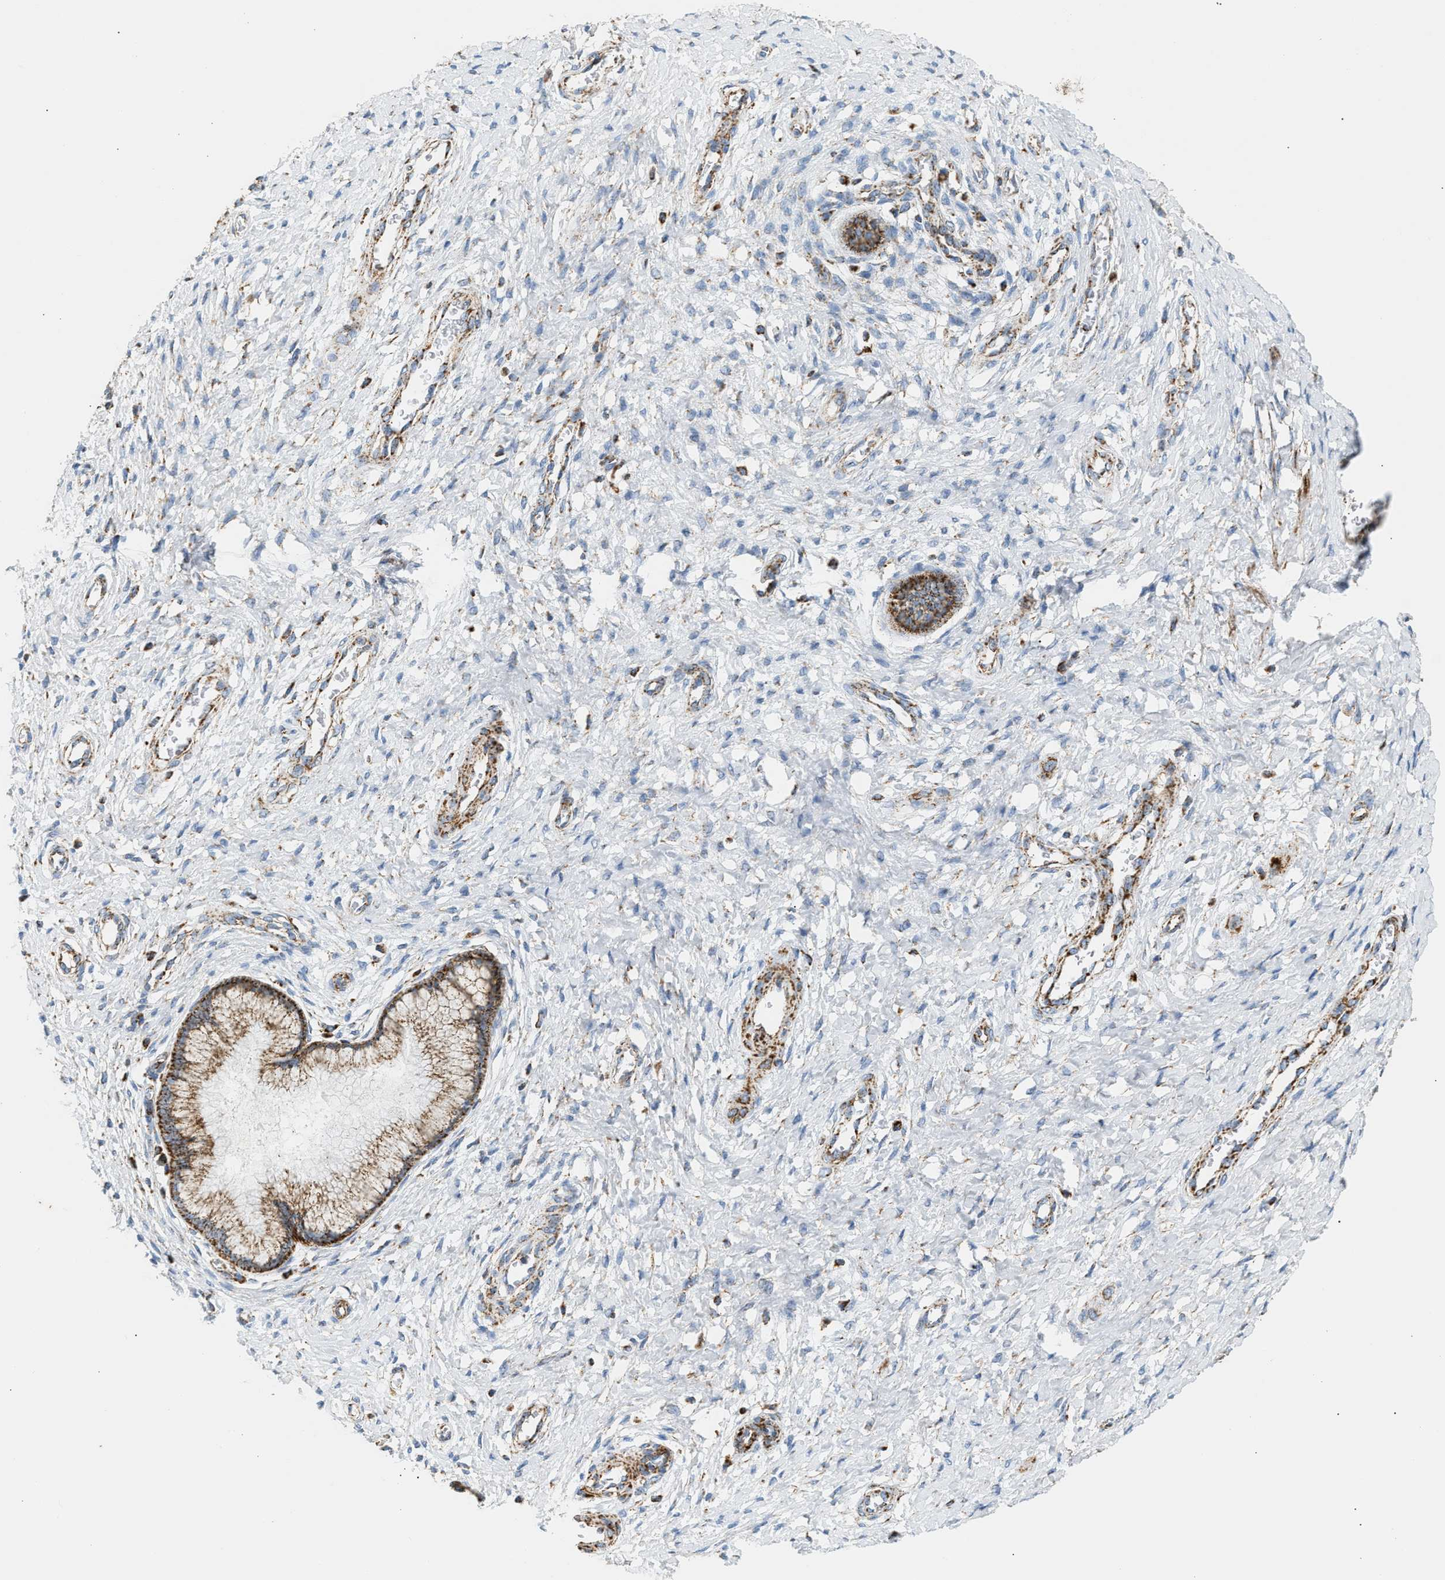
{"staining": {"intensity": "moderate", "quantity": ">75%", "location": "cytoplasmic/membranous"}, "tissue": "cervix", "cell_type": "Glandular cells", "image_type": "normal", "snomed": [{"axis": "morphology", "description": "Normal tissue, NOS"}, {"axis": "topography", "description": "Cervix"}], "caption": "Immunohistochemistry (DAB (3,3'-diaminobenzidine)) staining of unremarkable human cervix displays moderate cytoplasmic/membranous protein expression in about >75% of glandular cells. Immunohistochemistry stains the protein in brown and the nuclei are stained blue.", "gene": "OGDH", "patient": {"sex": "female", "age": 55}}